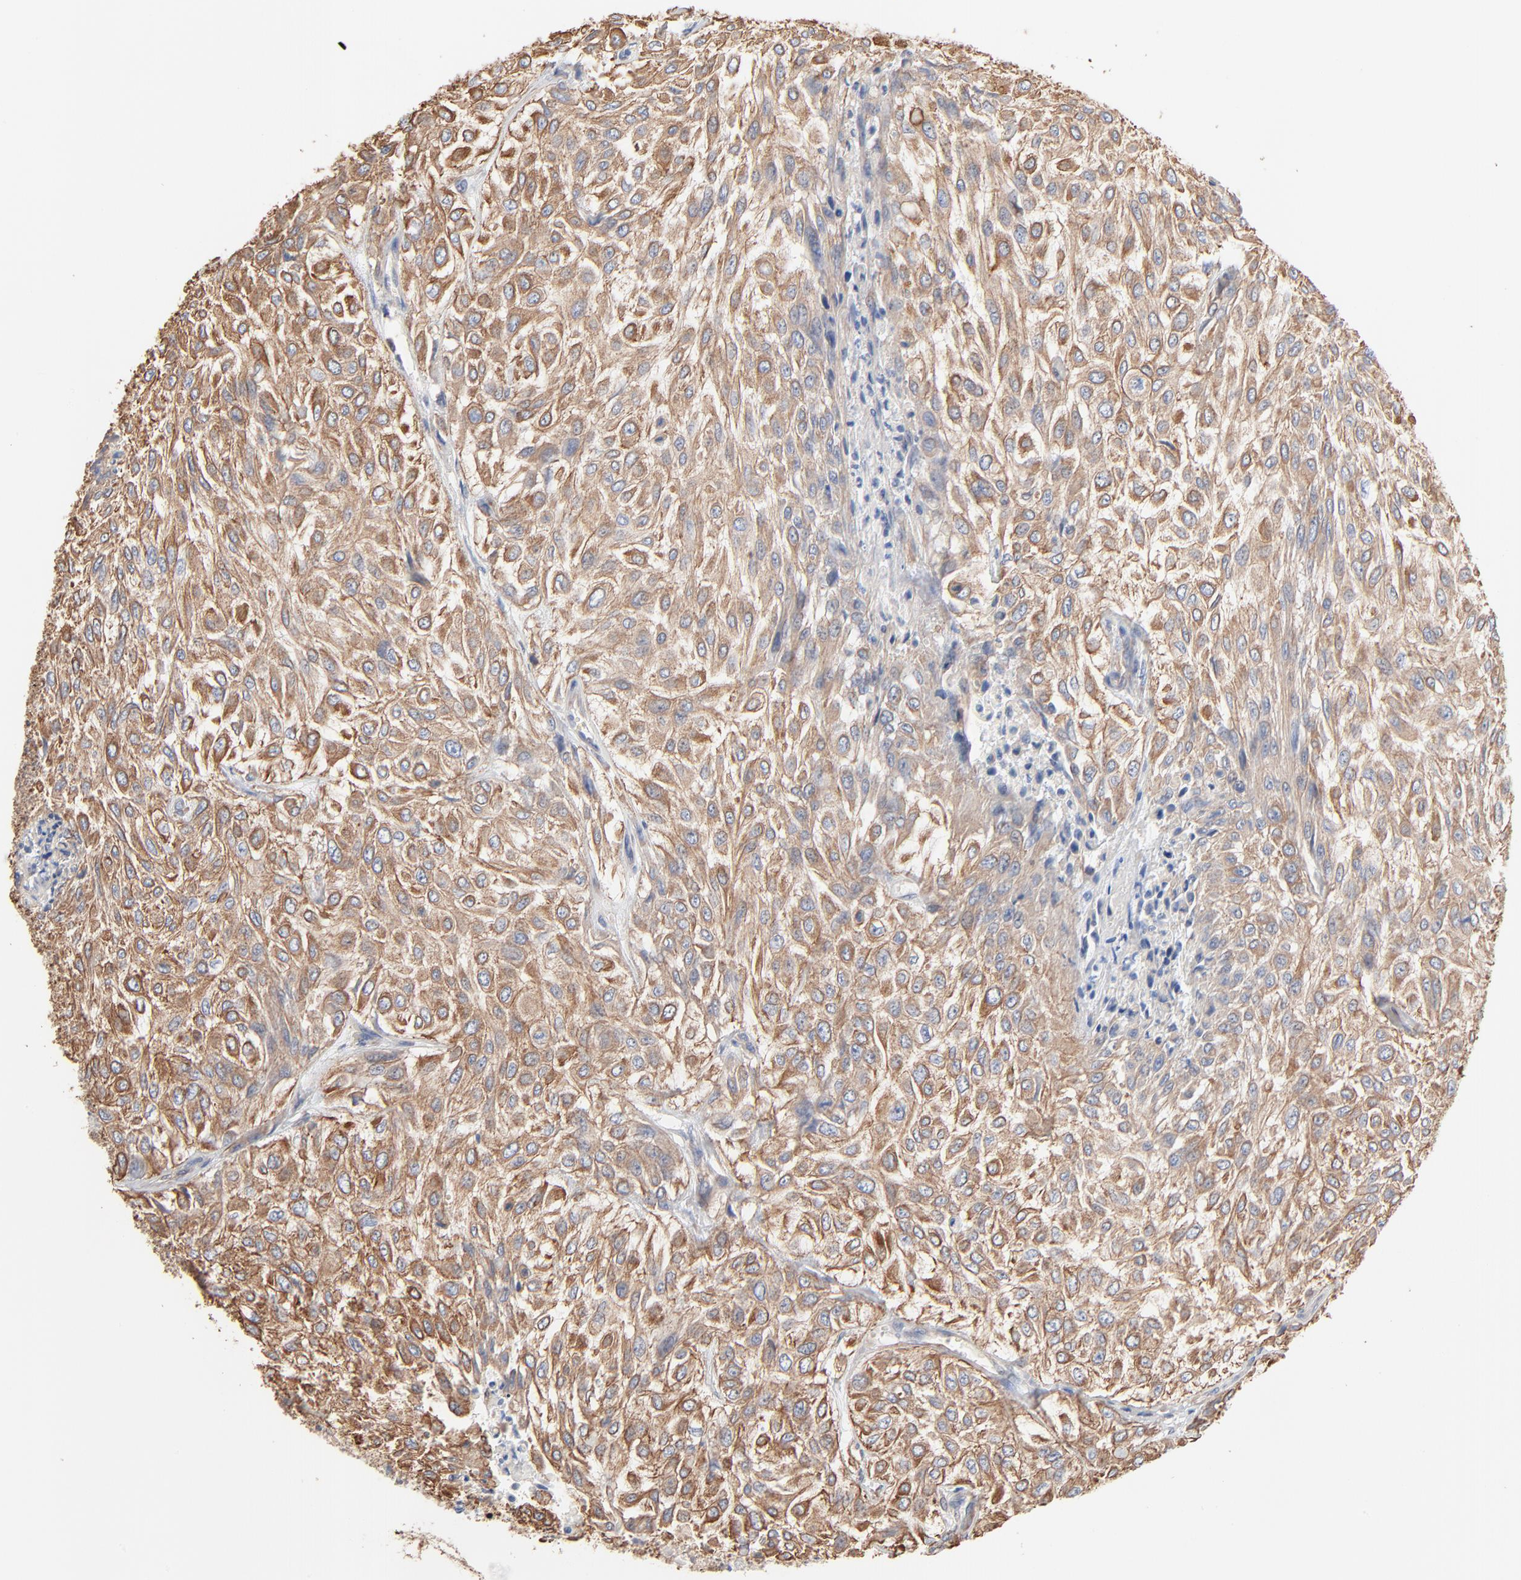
{"staining": {"intensity": "moderate", "quantity": ">75%", "location": "cytoplasmic/membranous"}, "tissue": "urothelial cancer", "cell_type": "Tumor cells", "image_type": "cancer", "snomed": [{"axis": "morphology", "description": "Urothelial carcinoma, High grade"}, {"axis": "topography", "description": "Urinary bladder"}], "caption": "Protein staining displays moderate cytoplasmic/membranous expression in about >75% of tumor cells in urothelial cancer.", "gene": "ABCD4", "patient": {"sex": "male", "age": 57}}